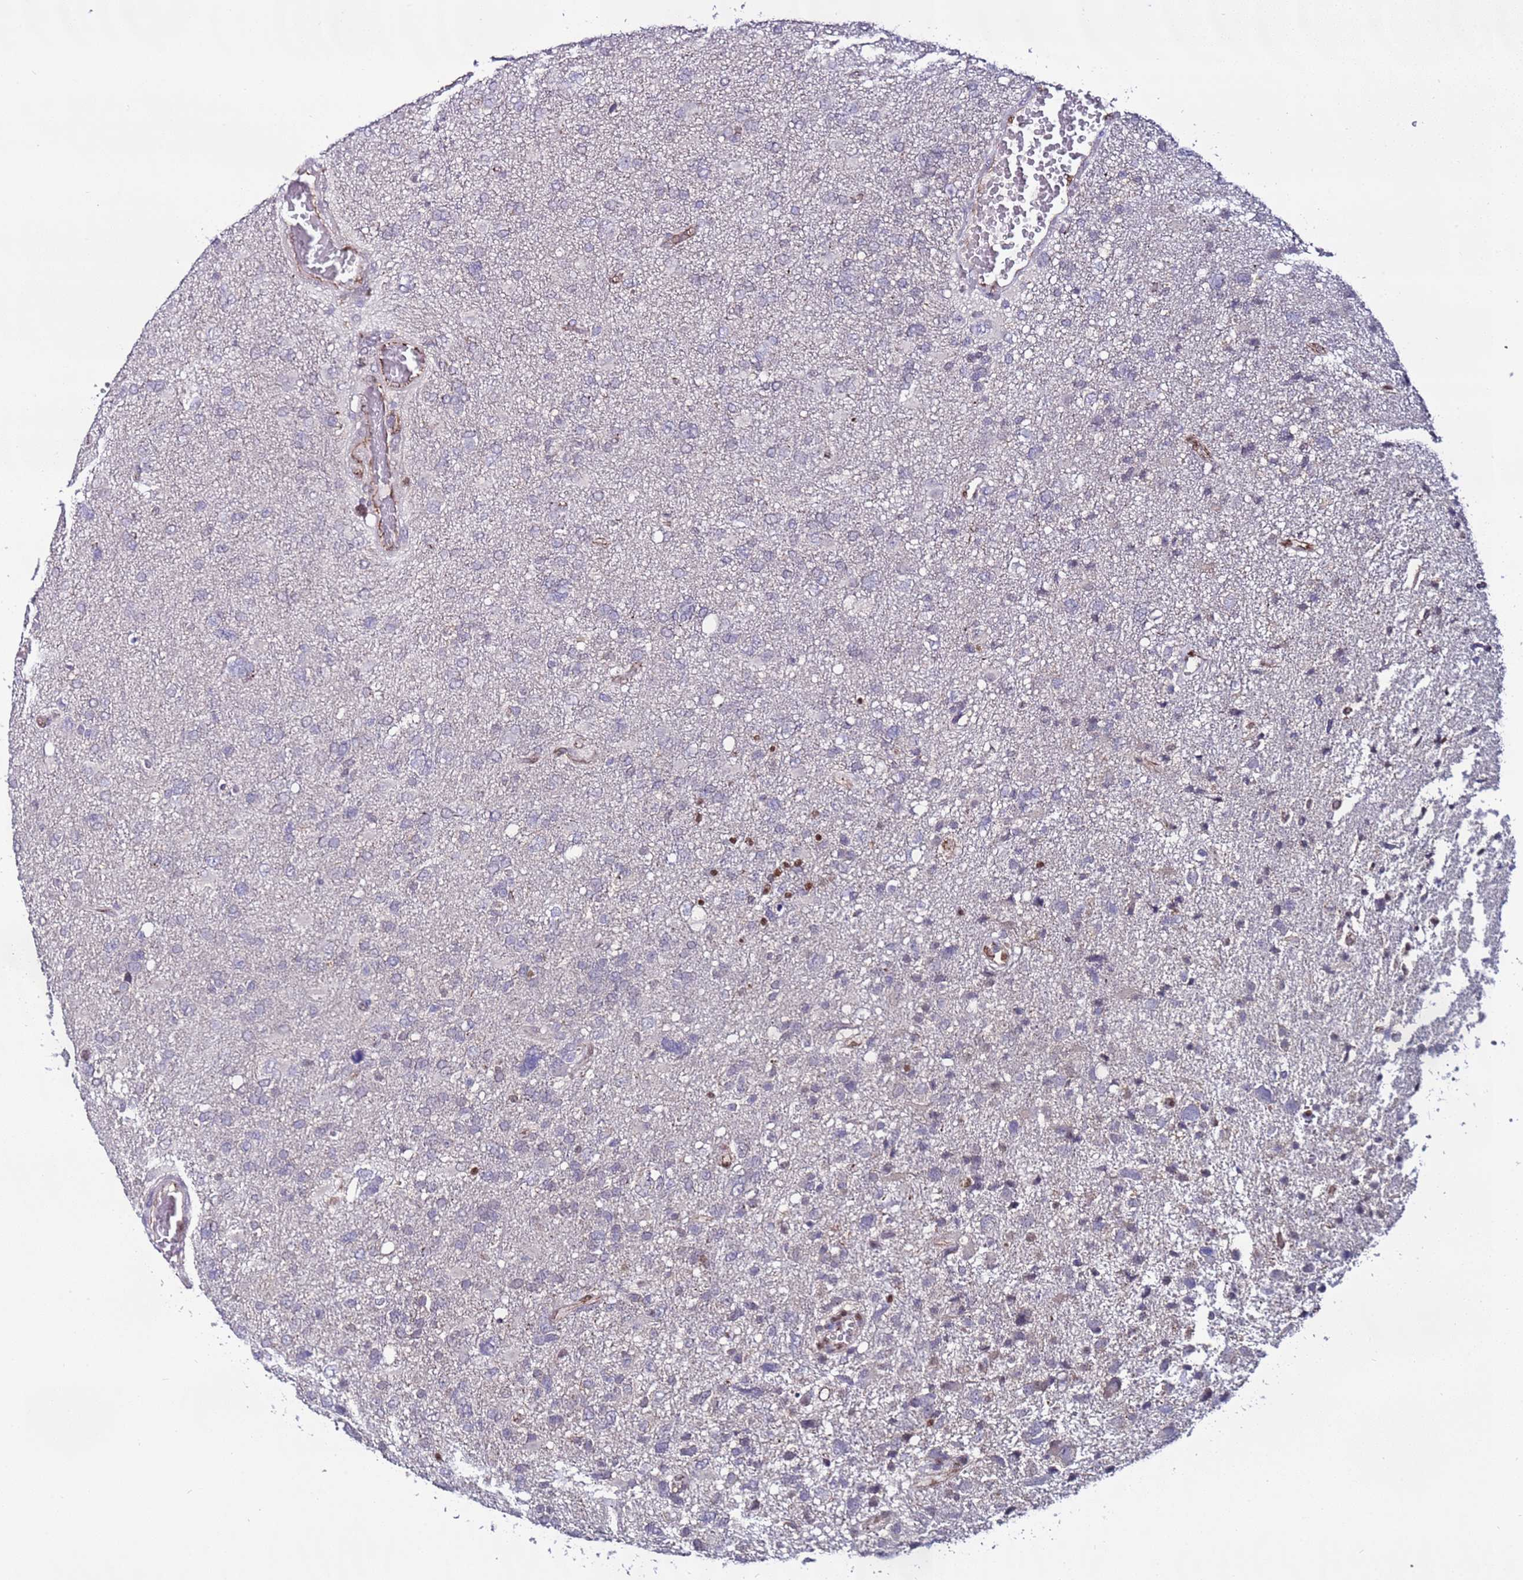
{"staining": {"intensity": "negative", "quantity": "none", "location": "none"}, "tissue": "glioma", "cell_type": "Tumor cells", "image_type": "cancer", "snomed": [{"axis": "morphology", "description": "Glioma, malignant, High grade"}, {"axis": "topography", "description": "Brain"}], "caption": "A histopathology image of human malignant high-grade glioma is negative for staining in tumor cells.", "gene": "TENM3", "patient": {"sex": "male", "age": 61}}